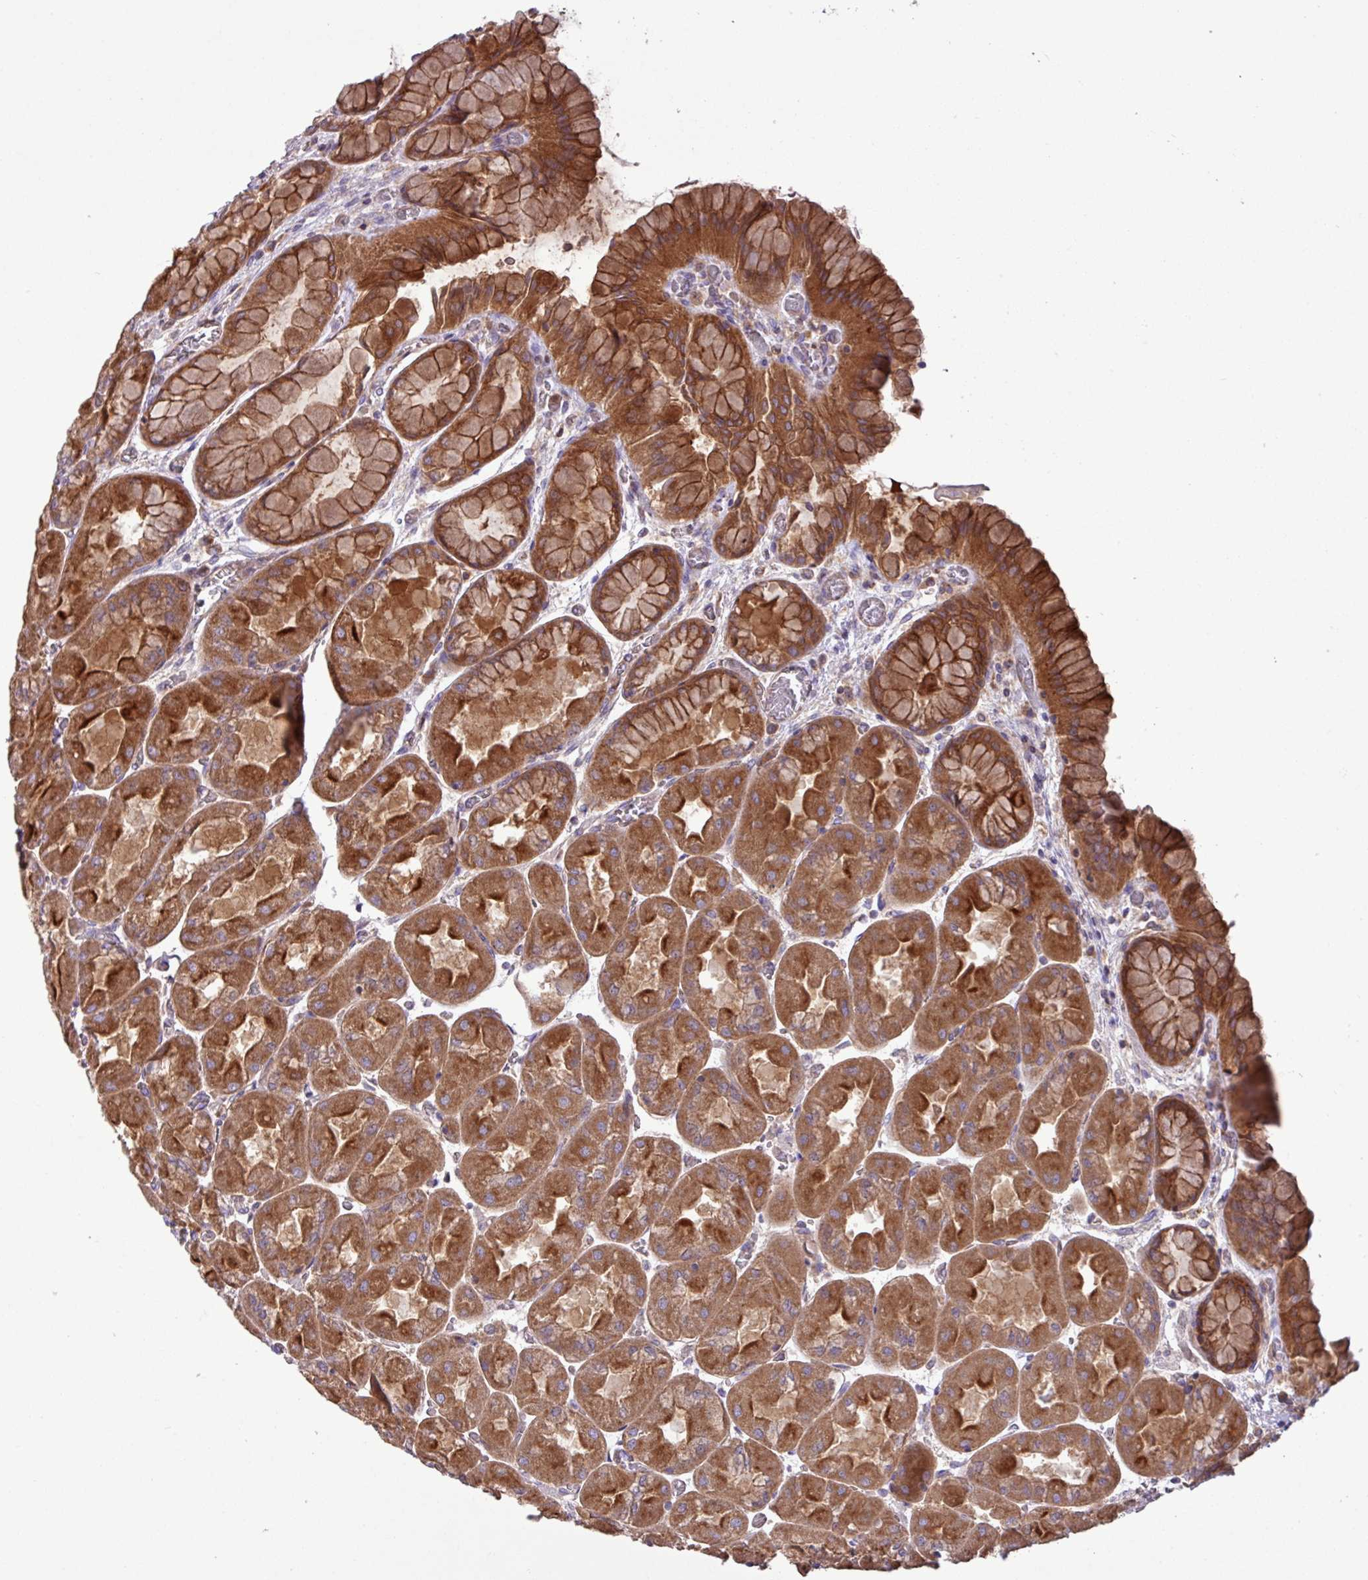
{"staining": {"intensity": "strong", "quantity": ">75%", "location": "cytoplasmic/membranous"}, "tissue": "stomach", "cell_type": "Glandular cells", "image_type": "normal", "snomed": [{"axis": "morphology", "description": "Normal tissue, NOS"}, {"axis": "topography", "description": "Stomach"}], "caption": "Stomach stained for a protein demonstrates strong cytoplasmic/membranous positivity in glandular cells.", "gene": "RAB19", "patient": {"sex": "female", "age": 61}}